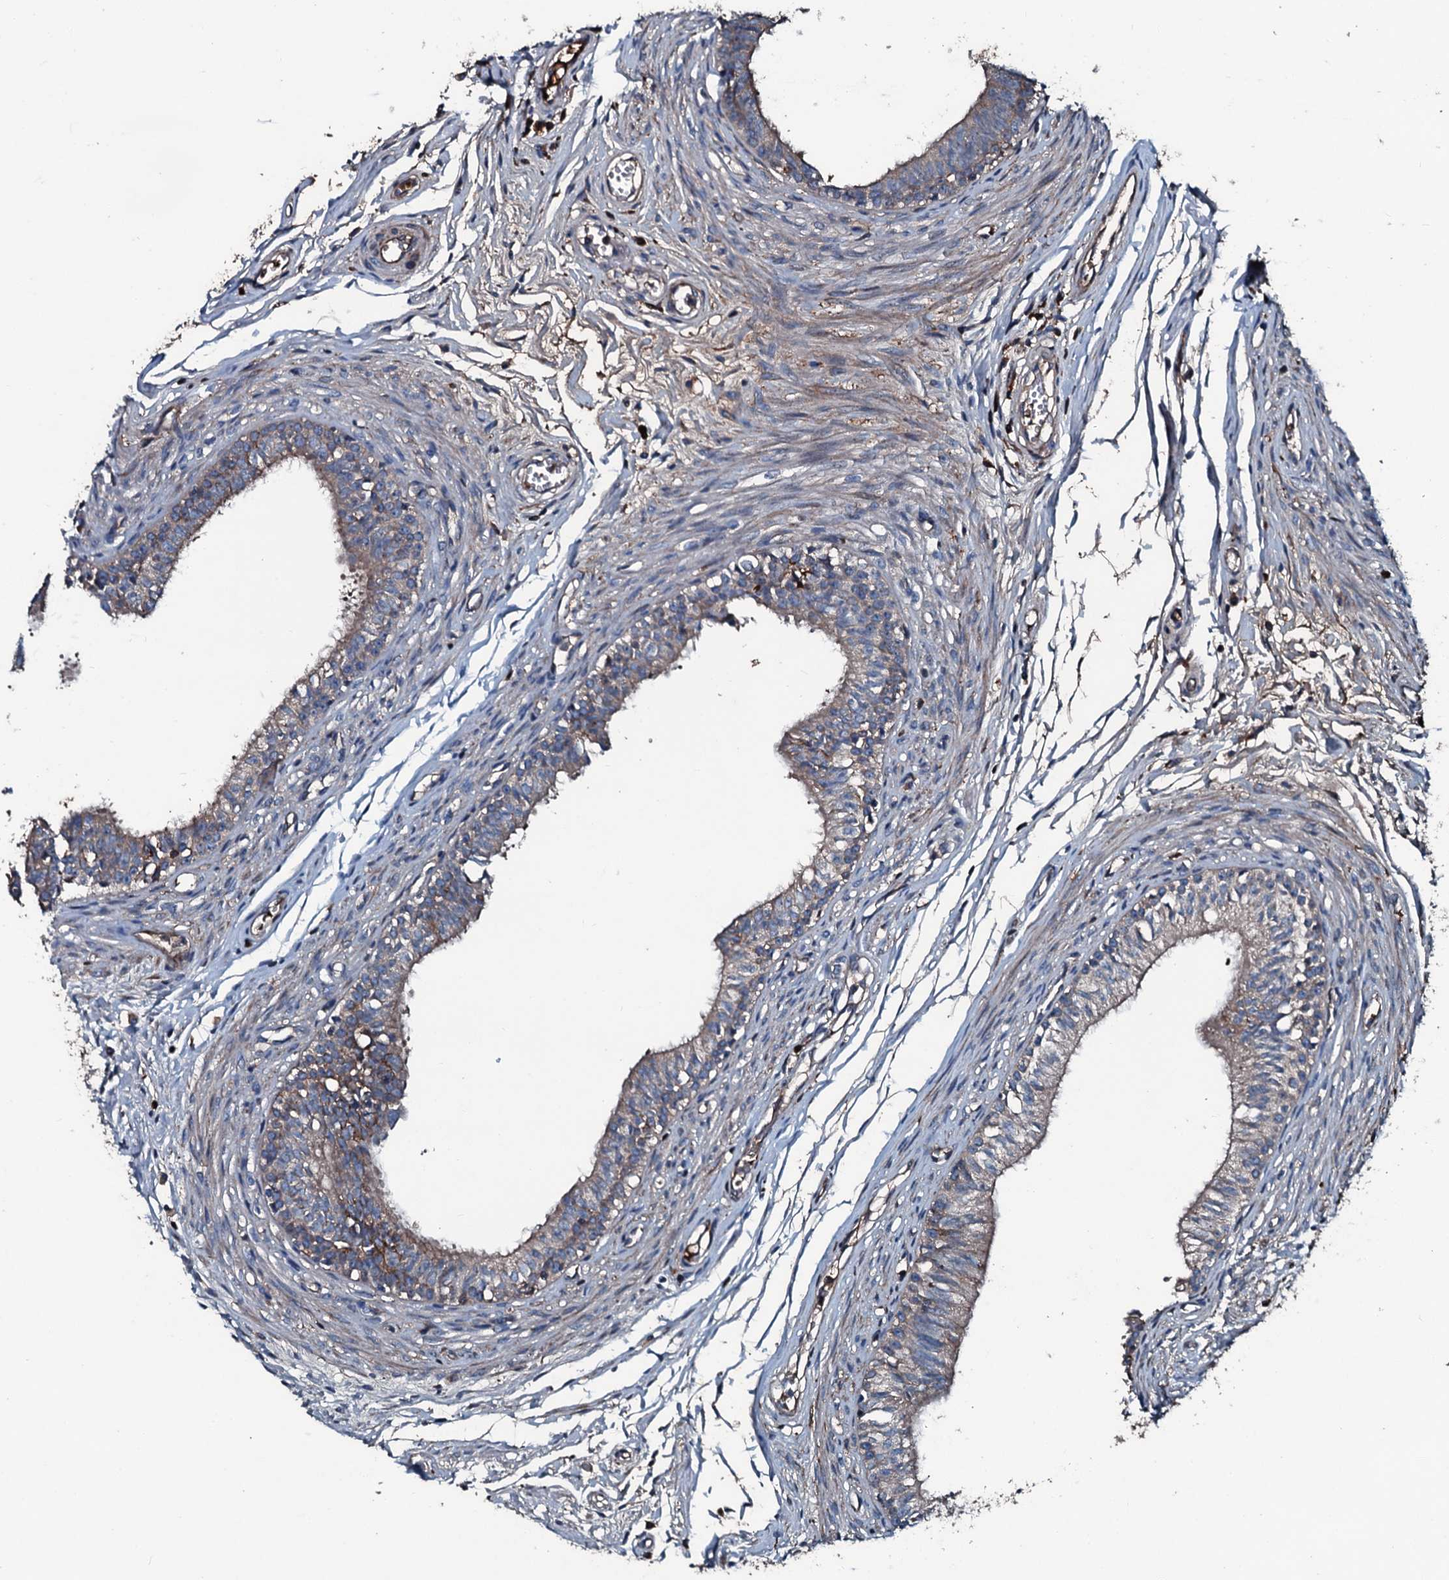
{"staining": {"intensity": "weak", "quantity": "25%-75%", "location": "cytoplasmic/membranous"}, "tissue": "epididymis", "cell_type": "Glandular cells", "image_type": "normal", "snomed": [{"axis": "morphology", "description": "Normal tissue, NOS"}, {"axis": "topography", "description": "Epididymis, spermatic cord, NOS"}], "caption": "Approximately 25%-75% of glandular cells in unremarkable human epididymis show weak cytoplasmic/membranous protein staining as visualized by brown immunohistochemical staining.", "gene": "AARS1", "patient": {"sex": "male", "age": 22}}